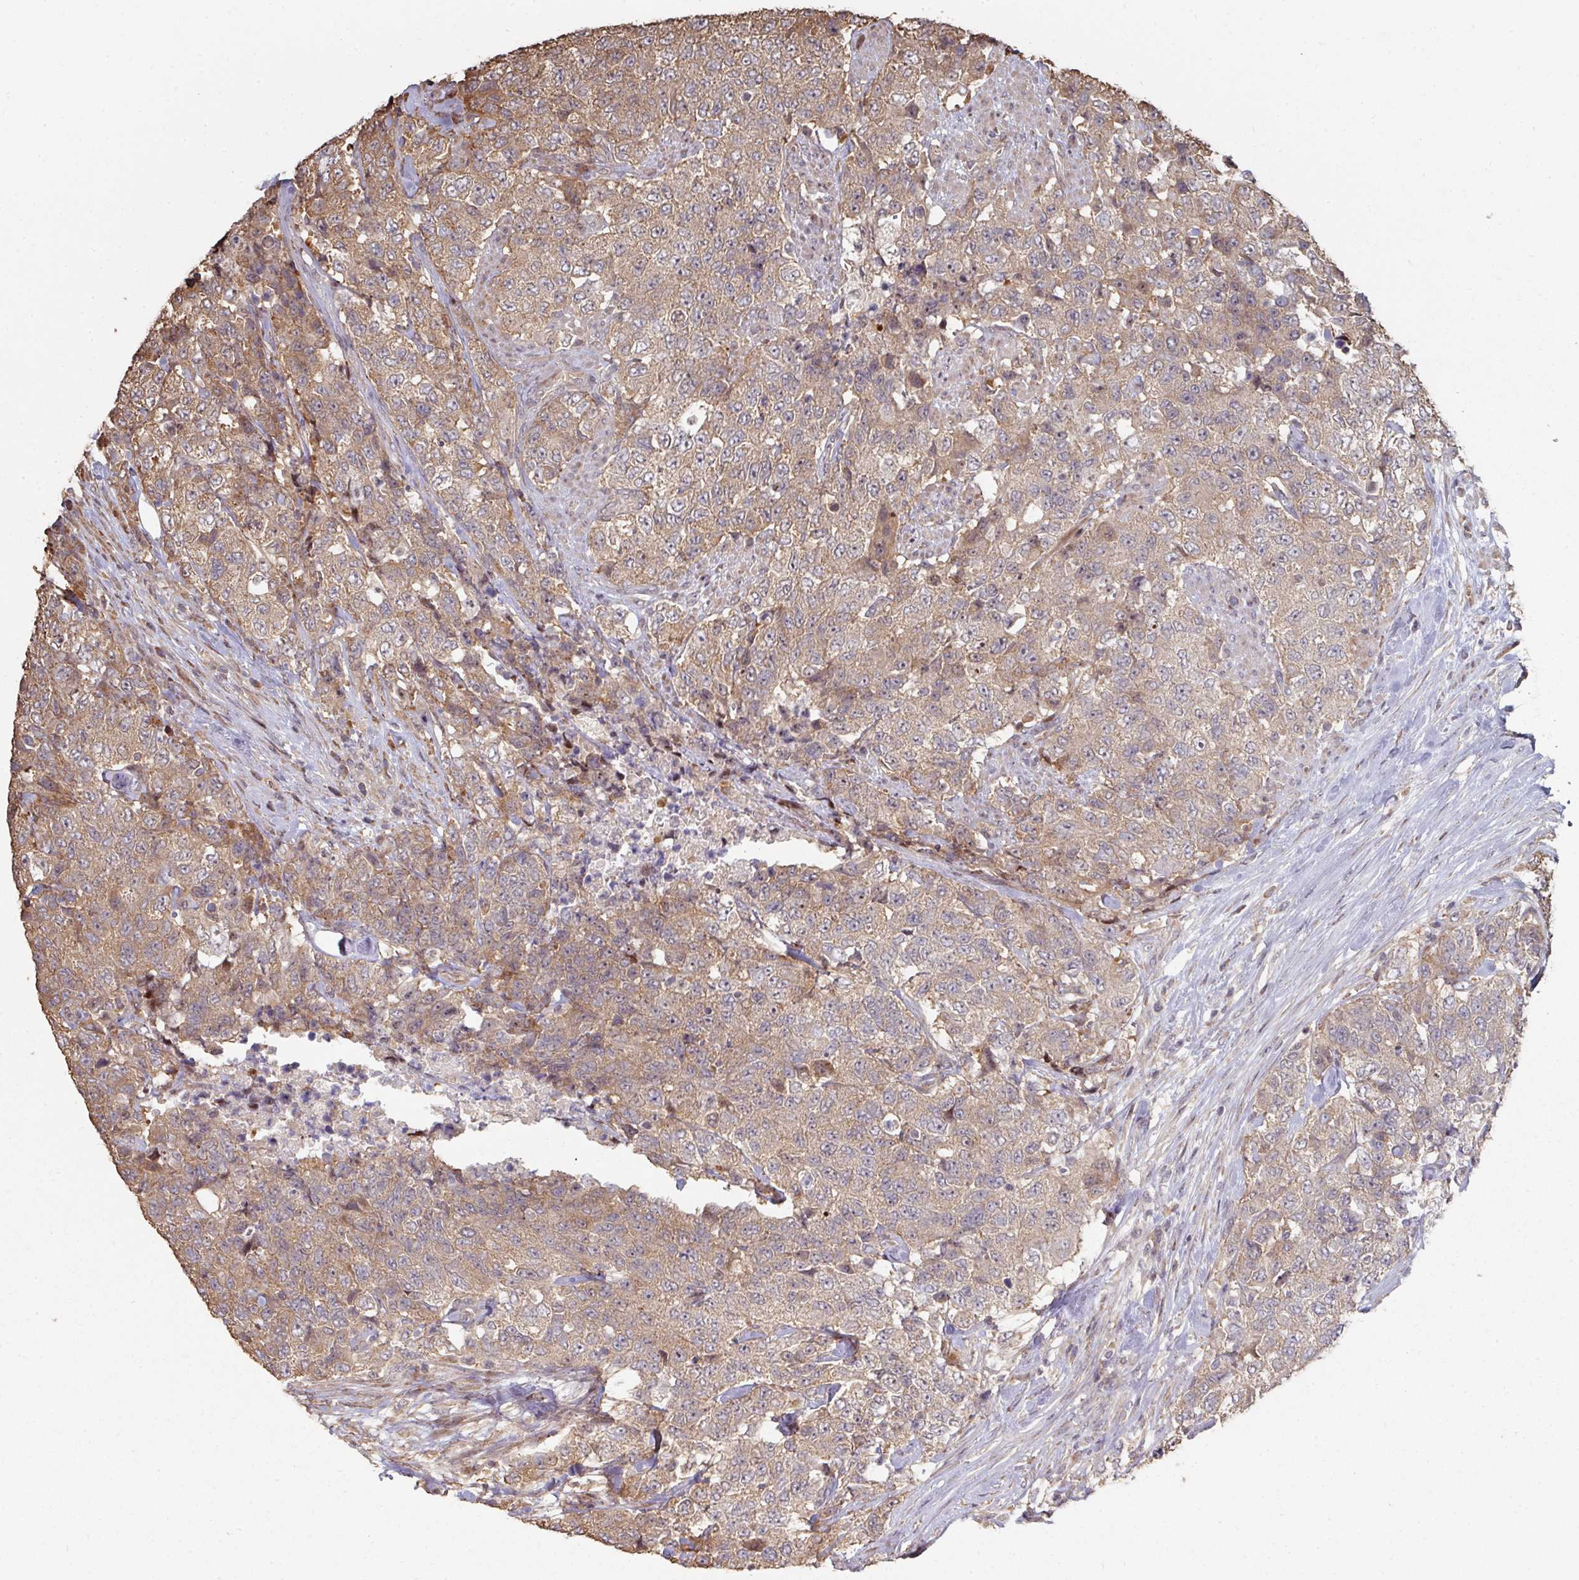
{"staining": {"intensity": "moderate", "quantity": ">75%", "location": "cytoplasmic/membranous"}, "tissue": "urothelial cancer", "cell_type": "Tumor cells", "image_type": "cancer", "snomed": [{"axis": "morphology", "description": "Urothelial carcinoma, High grade"}, {"axis": "topography", "description": "Urinary bladder"}], "caption": "Immunohistochemical staining of human urothelial cancer demonstrates moderate cytoplasmic/membranous protein positivity in approximately >75% of tumor cells. Immunohistochemistry (ihc) stains the protein in brown and the nuclei are stained blue.", "gene": "CA7", "patient": {"sex": "female", "age": 78}}